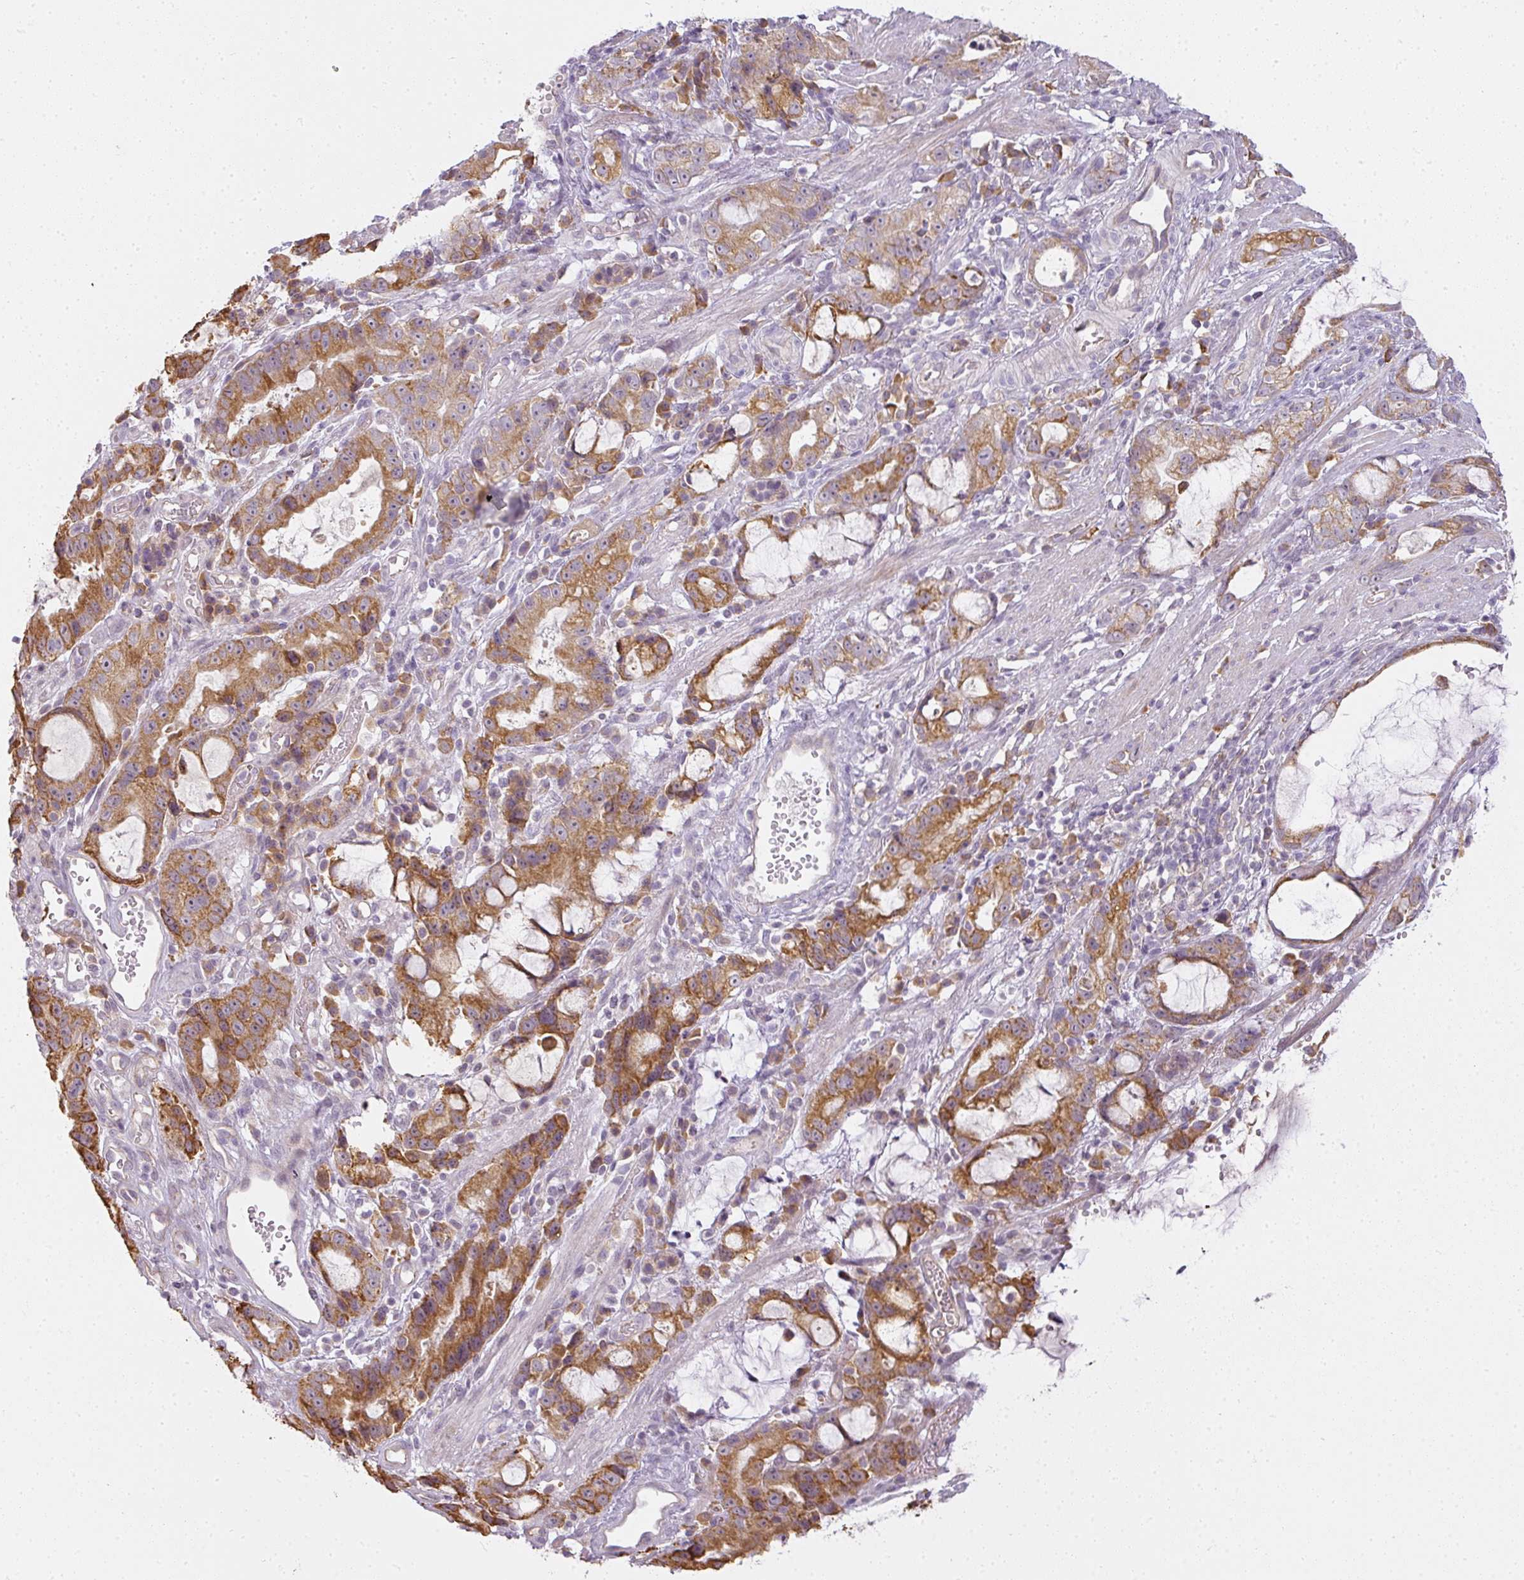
{"staining": {"intensity": "moderate", "quantity": ">75%", "location": "cytoplasmic/membranous"}, "tissue": "stomach cancer", "cell_type": "Tumor cells", "image_type": "cancer", "snomed": [{"axis": "morphology", "description": "Adenocarcinoma, NOS"}, {"axis": "topography", "description": "Stomach"}], "caption": "Stomach adenocarcinoma was stained to show a protein in brown. There is medium levels of moderate cytoplasmic/membranous staining in approximately >75% of tumor cells. Immunohistochemistry stains the protein of interest in brown and the nuclei are stained blue.", "gene": "LY75", "patient": {"sex": "male", "age": 55}}